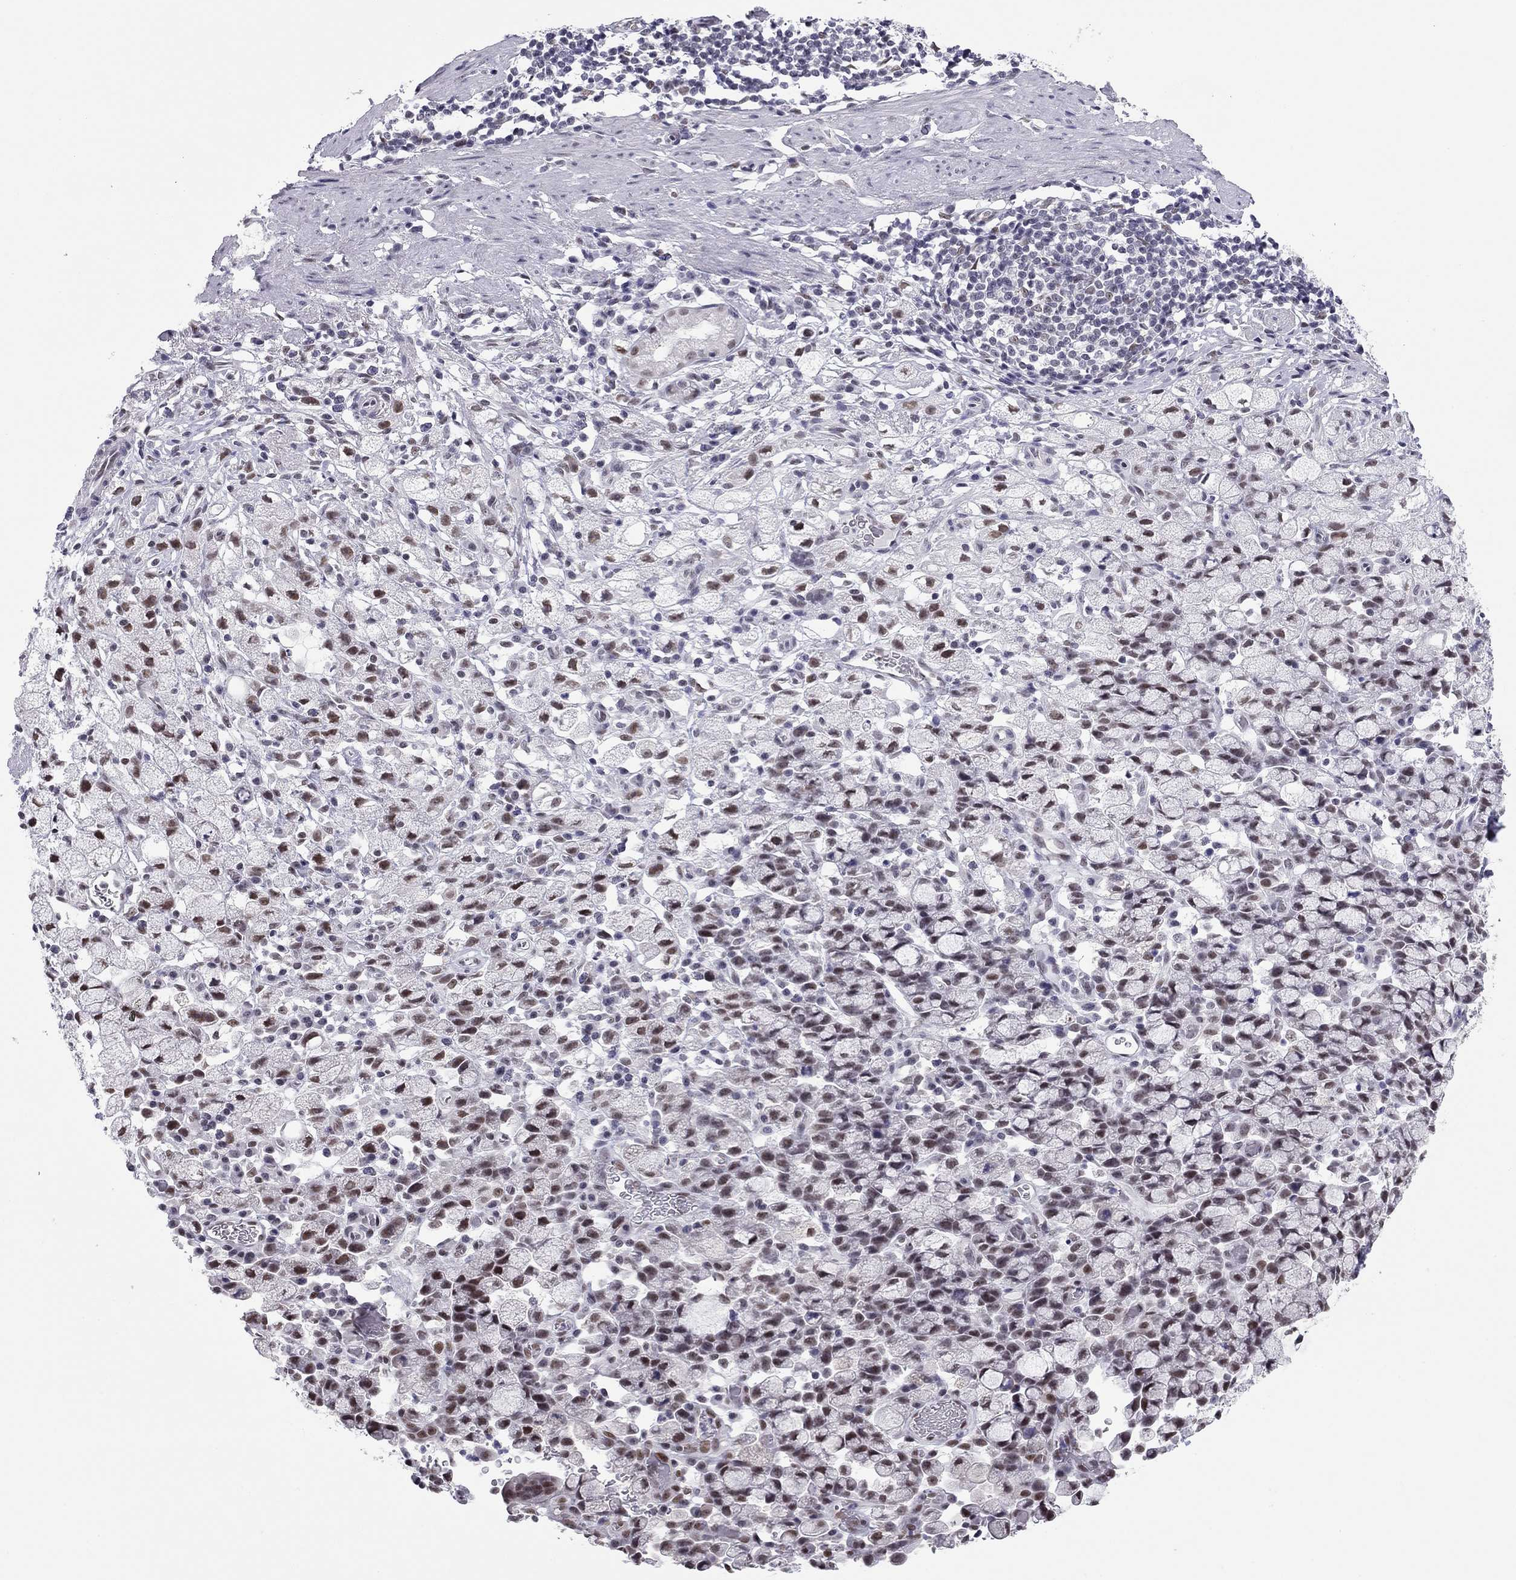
{"staining": {"intensity": "moderate", "quantity": "25%-75%", "location": "nuclear"}, "tissue": "stomach cancer", "cell_type": "Tumor cells", "image_type": "cancer", "snomed": [{"axis": "morphology", "description": "Adenocarcinoma, NOS"}, {"axis": "topography", "description": "Stomach"}], "caption": "Immunohistochemical staining of human stomach adenocarcinoma shows medium levels of moderate nuclear positivity in about 25%-75% of tumor cells.", "gene": "DOT1L", "patient": {"sex": "male", "age": 58}}